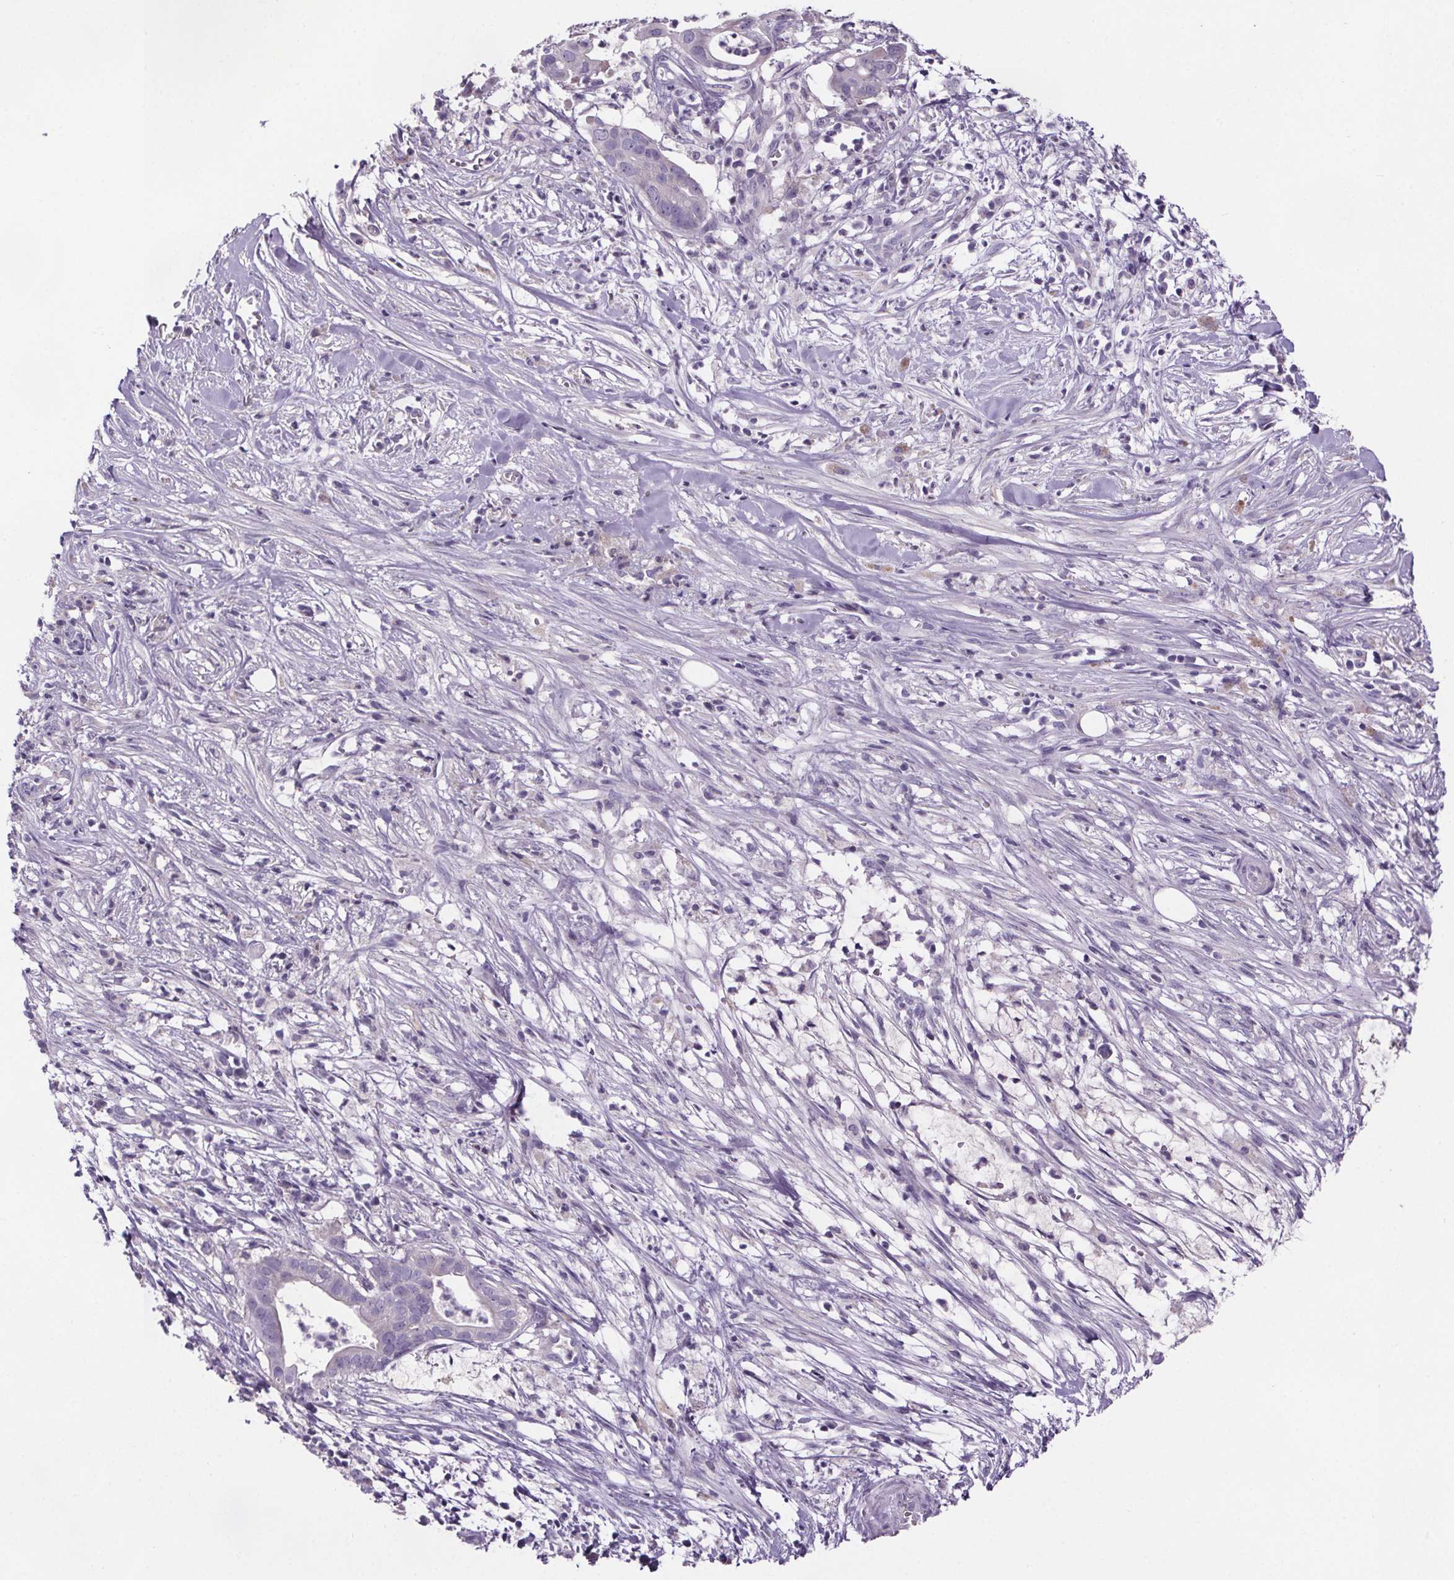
{"staining": {"intensity": "negative", "quantity": "none", "location": "none"}, "tissue": "pancreatic cancer", "cell_type": "Tumor cells", "image_type": "cancer", "snomed": [{"axis": "morphology", "description": "Adenocarcinoma, NOS"}, {"axis": "topography", "description": "Pancreas"}], "caption": "This is an IHC micrograph of pancreatic cancer. There is no staining in tumor cells.", "gene": "CUBN", "patient": {"sex": "male", "age": 61}}